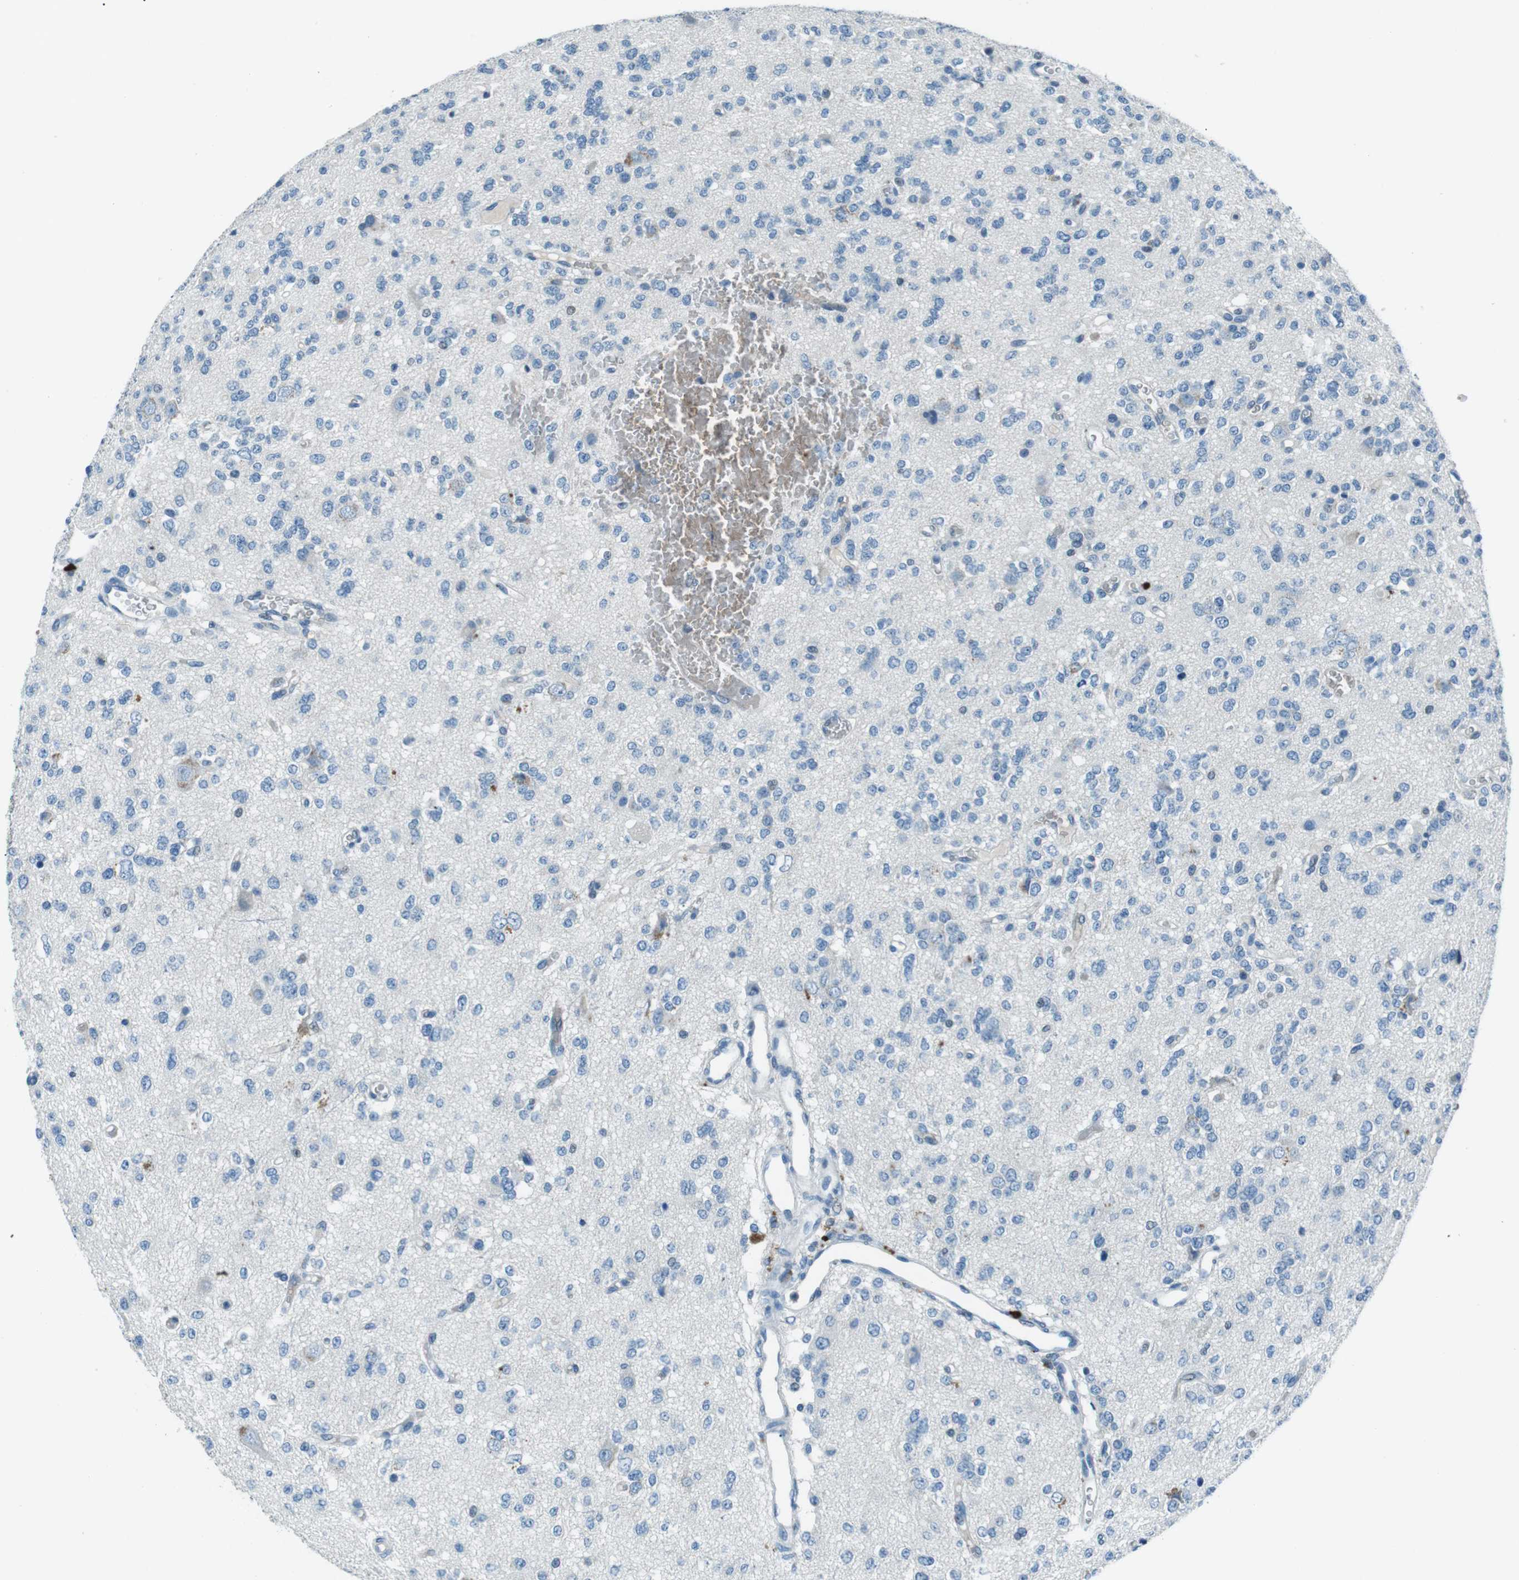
{"staining": {"intensity": "negative", "quantity": "none", "location": "none"}, "tissue": "glioma", "cell_type": "Tumor cells", "image_type": "cancer", "snomed": [{"axis": "morphology", "description": "Glioma, malignant, Low grade"}, {"axis": "topography", "description": "Brain"}], "caption": "The image exhibits no staining of tumor cells in malignant low-grade glioma.", "gene": "ST6GAL1", "patient": {"sex": "male", "age": 38}}